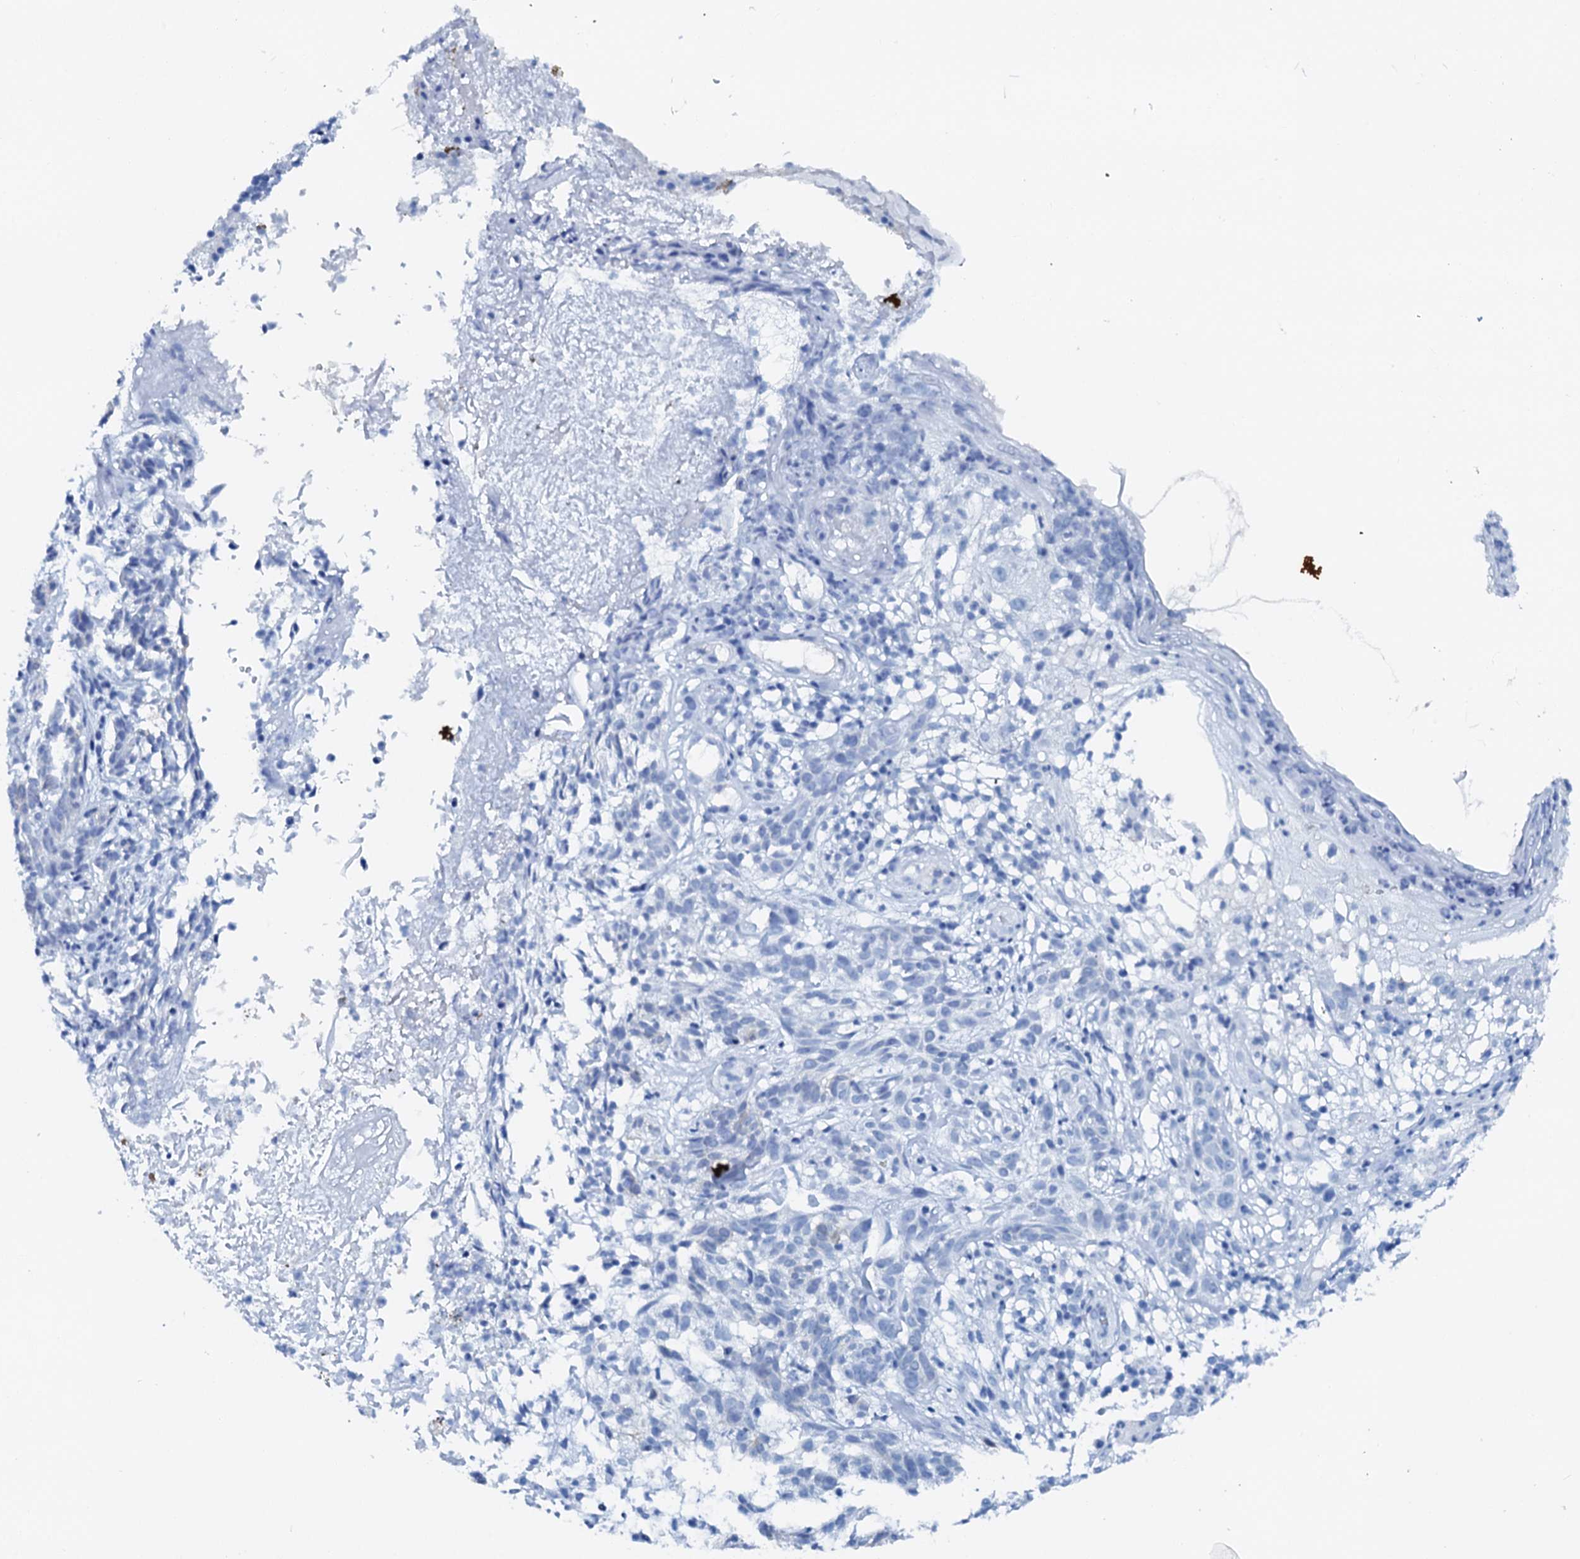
{"staining": {"intensity": "negative", "quantity": "none", "location": "none"}, "tissue": "skin cancer", "cell_type": "Tumor cells", "image_type": "cancer", "snomed": [{"axis": "morphology", "description": "Basal cell carcinoma"}, {"axis": "topography", "description": "Skin"}], "caption": "Tumor cells are negative for brown protein staining in skin cancer (basal cell carcinoma).", "gene": "AMER2", "patient": {"sex": "male", "age": 85}}